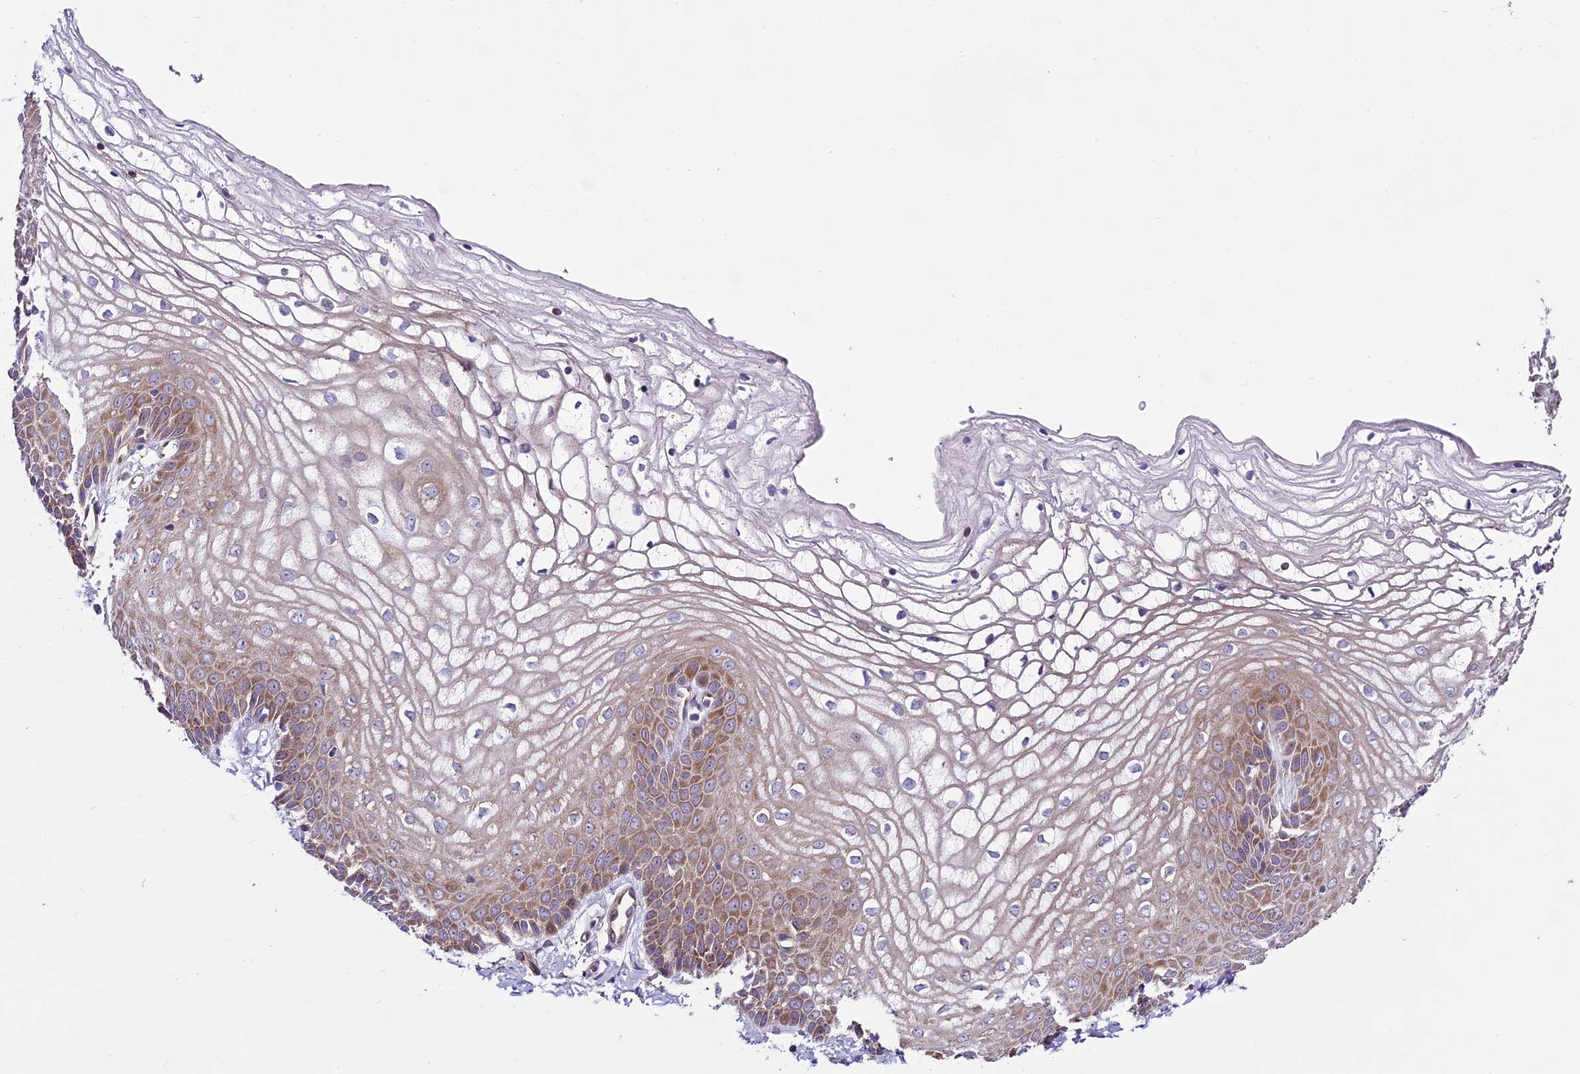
{"staining": {"intensity": "moderate", "quantity": "25%-75%", "location": "cytoplasmic/membranous"}, "tissue": "vagina", "cell_type": "Squamous epithelial cells", "image_type": "normal", "snomed": [{"axis": "morphology", "description": "Normal tissue, NOS"}, {"axis": "topography", "description": "Vagina"}], "caption": "The image demonstrates a brown stain indicating the presence of a protein in the cytoplasmic/membranous of squamous epithelial cells in vagina. (DAB (3,3'-diaminobenzidine) IHC with brightfield microscopy, high magnification).", "gene": "SPIRE1", "patient": {"sex": "female", "age": 68}}